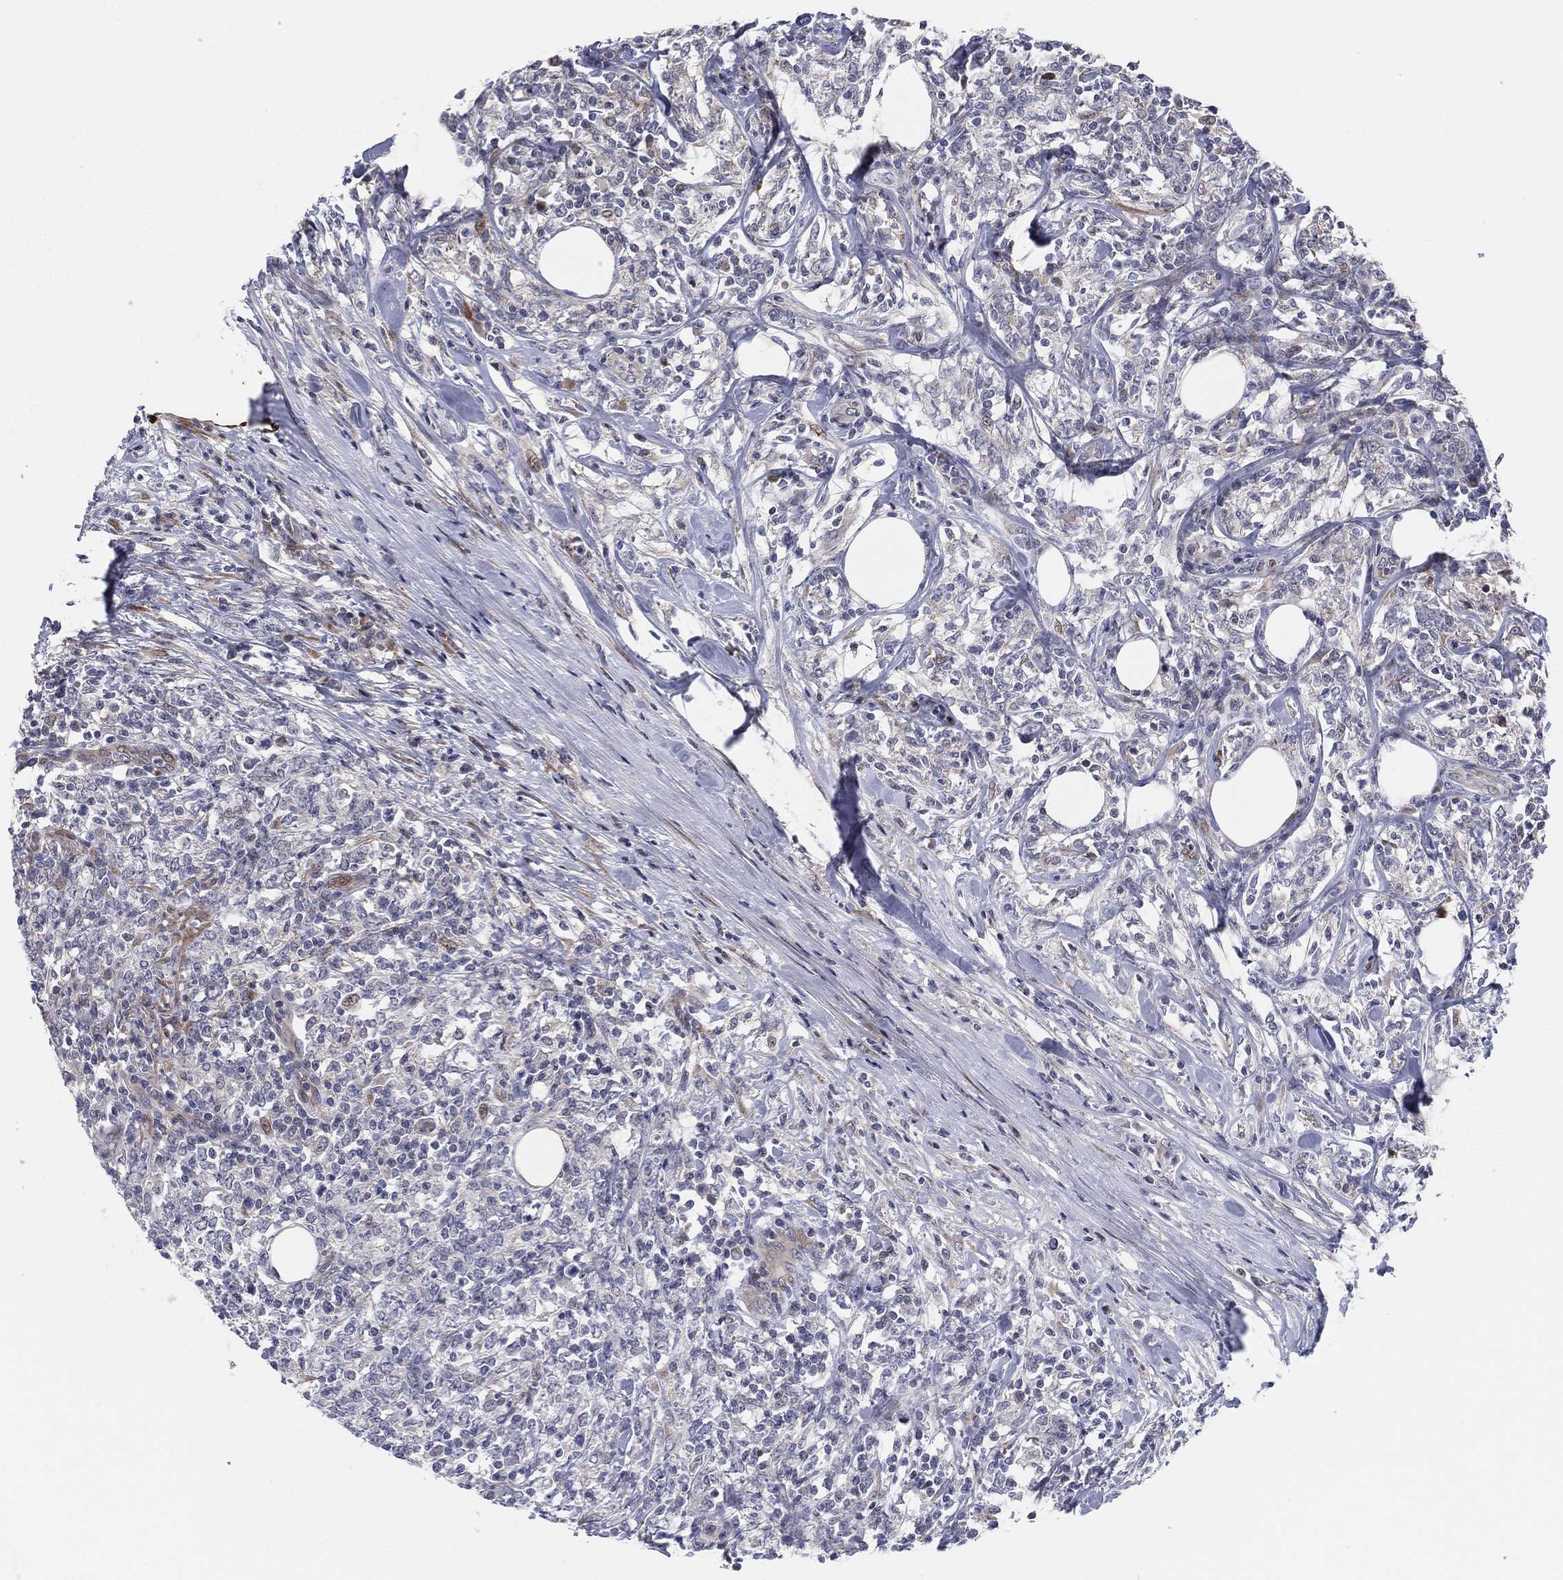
{"staining": {"intensity": "weak", "quantity": "<25%", "location": "cytoplasmic/membranous"}, "tissue": "lymphoma", "cell_type": "Tumor cells", "image_type": "cancer", "snomed": [{"axis": "morphology", "description": "Malignant lymphoma, non-Hodgkin's type, High grade"}, {"axis": "topography", "description": "Lymph node"}], "caption": "The histopathology image exhibits no staining of tumor cells in lymphoma. (DAB (3,3'-diaminobenzidine) IHC visualized using brightfield microscopy, high magnification).", "gene": "UTP14A", "patient": {"sex": "female", "age": 84}}